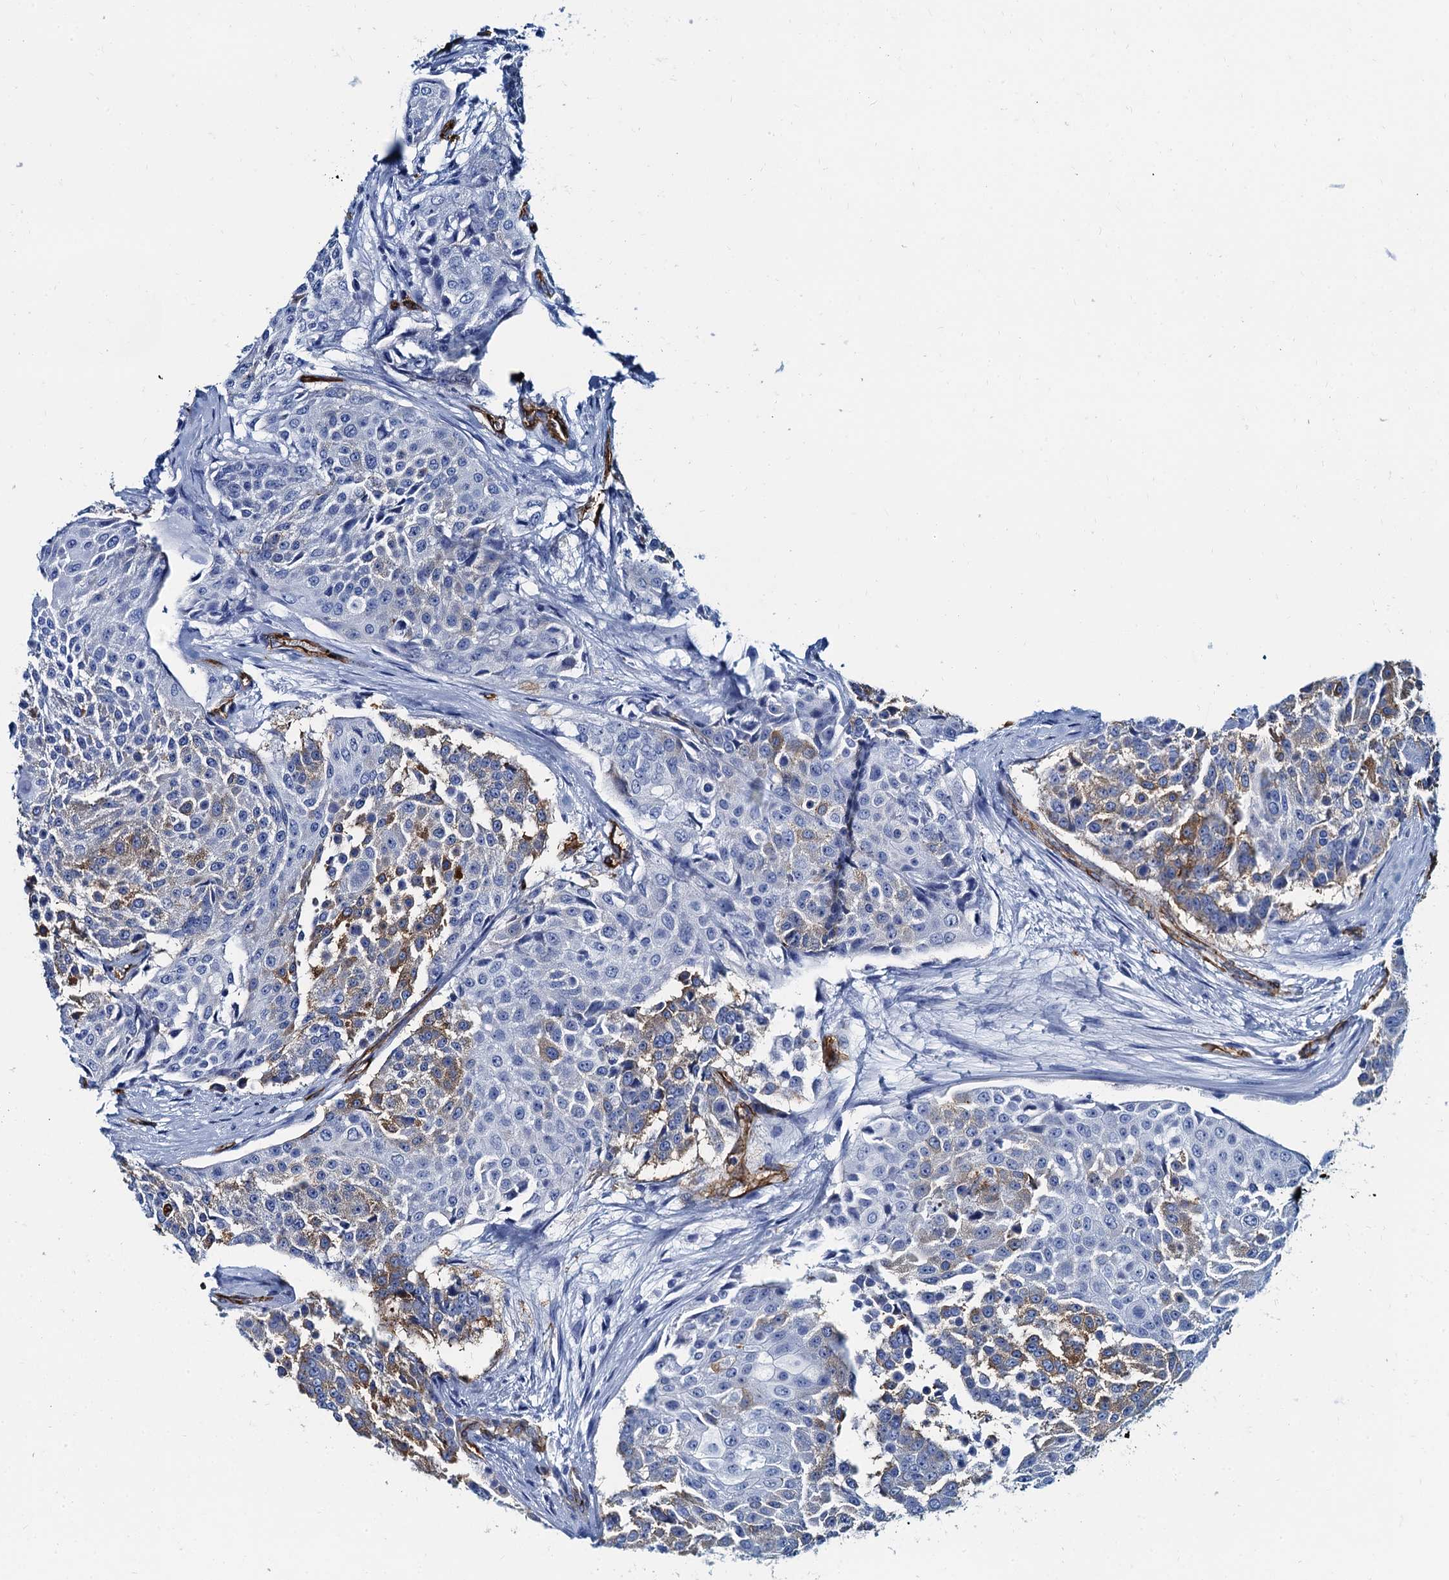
{"staining": {"intensity": "moderate", "quantity": "<25%", "location": "cytoplasmic/membranous"}, "tissue": "urothelial cancer", "cell_type": "Tumor cells", "image_type": "cancer", "snomed": [{"axis": "morphology", "description": "Urothelial carcinoma, High grade"}, {"axis": "topography", "description": "Urinary bladder"}], "caption": "Urothelial cancer tissue reveals moderate cytoplasmic/membranous expression in about <25% of tumor cells (DAB (3,3'-diaminobenzidine) IHC with brightfield microscopy, high magnification).", "gene": "CAVIN2", "patient": {"sex": "female", "age": 63}}